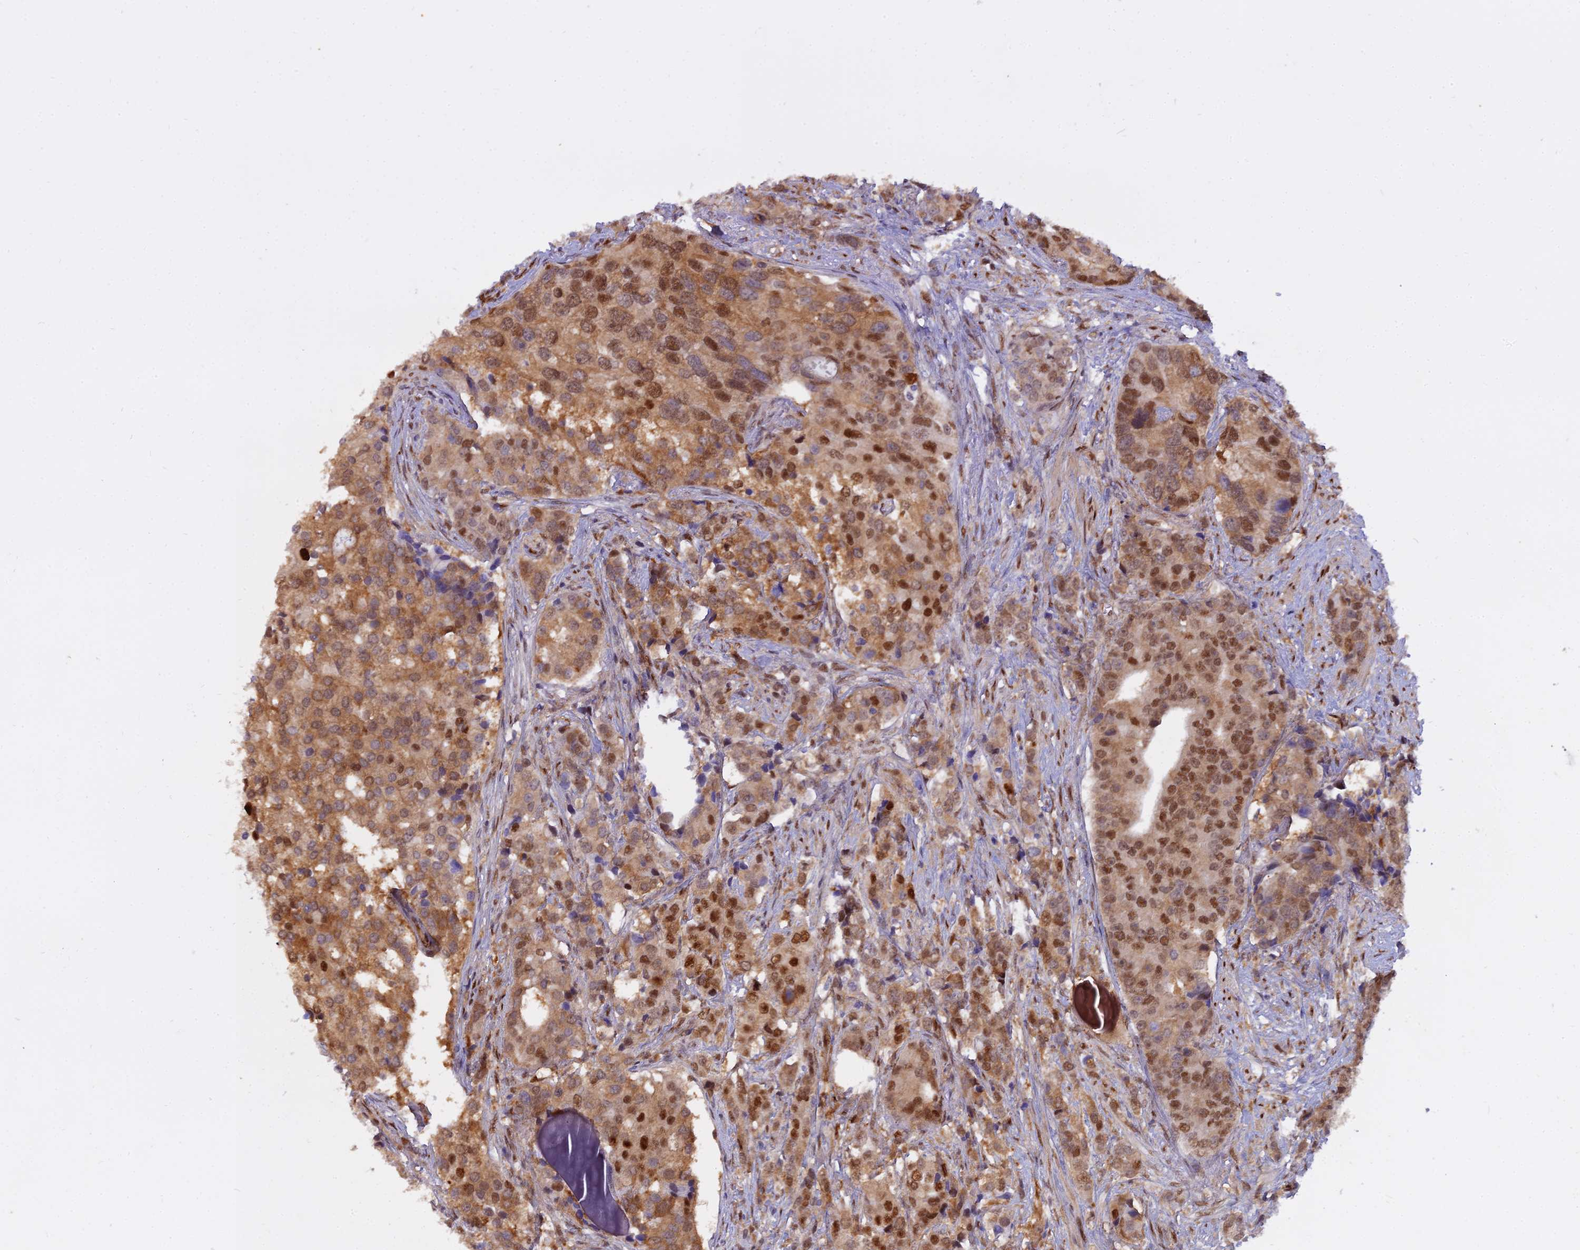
{"staining": {"intensity": "moderate", "quantity": ">75%", "location": "cytoplasmic/membranous,nuclear"}, "tissue": "prostate cancer", "cell_type": "Tumor cells", "image_type": "cancer", "snomed": [{"axis": "morphology", "description": "Adenocarcinoma, High grade"}, {"axis": "topography", "description": "Prostate"}], "caption": "High-power microscopy captured an immunohistochemistry micrograph of prostate high-grade adenocarcinoma, revealing moderate cytoplasmic/membranous and nuclear staining in about >75% of tumor cells.", "gene": "NPEPL1", "patient": {"sex": "male", "age": 62}}